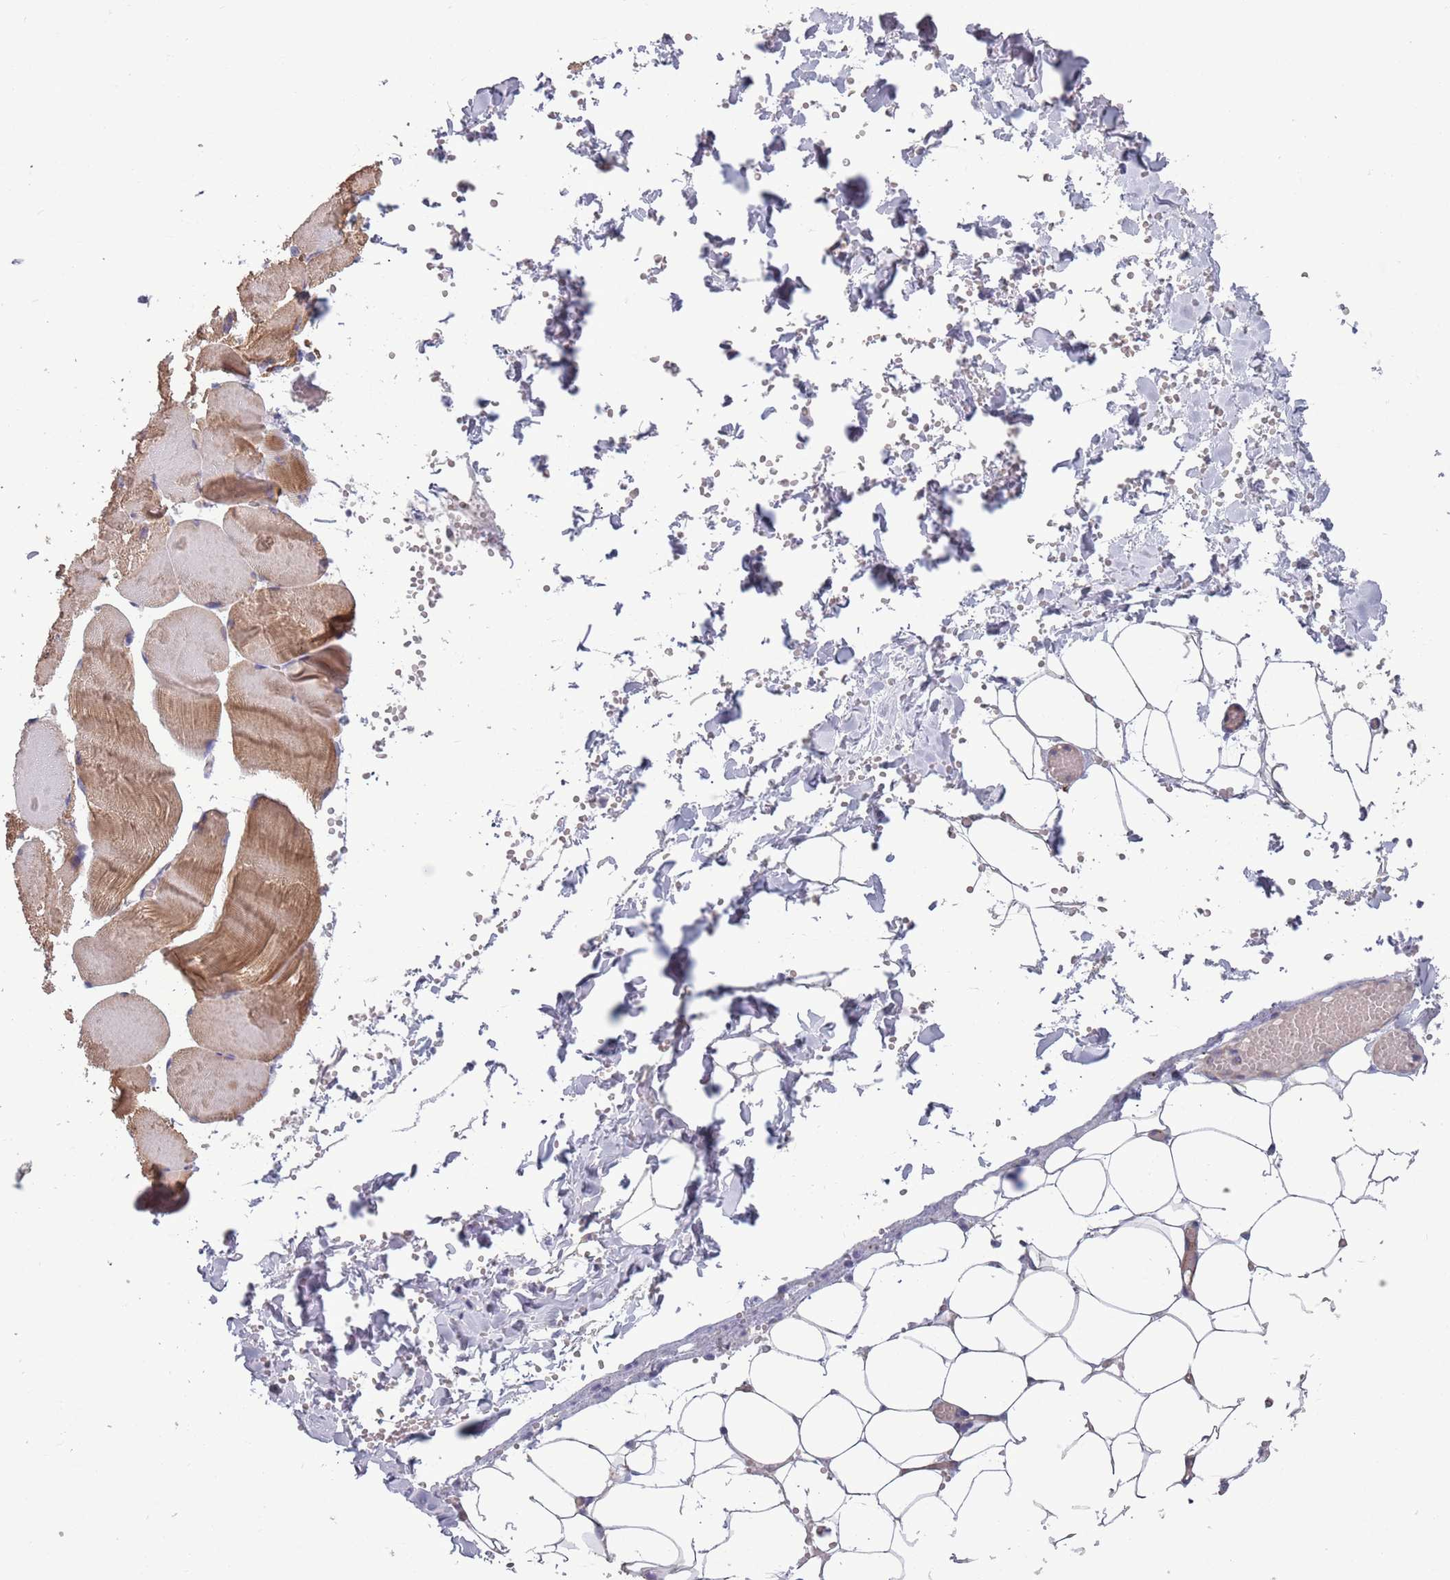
{"staining": {"intensity": "negative", "quantity": "none", "location": "none"}, "tissue": "adipose tissue", "cell_type": "Adipocytes", "image_type": "normal", "snomed": [{"axis": "morphology", "description": "Normal tissue, NOS"}, {"axis": "topography", "description": "Skeletal muscle"}, {"axis": "topography", "description": "Peripheral nerve tissue"}], "caption": "Human adipose tissue stained for a protein using immunohistochemistry (IHC) shows no expression in adipocytes.", "gene": "TYW1B", "patient": {"sex": "female", "age": 55}}